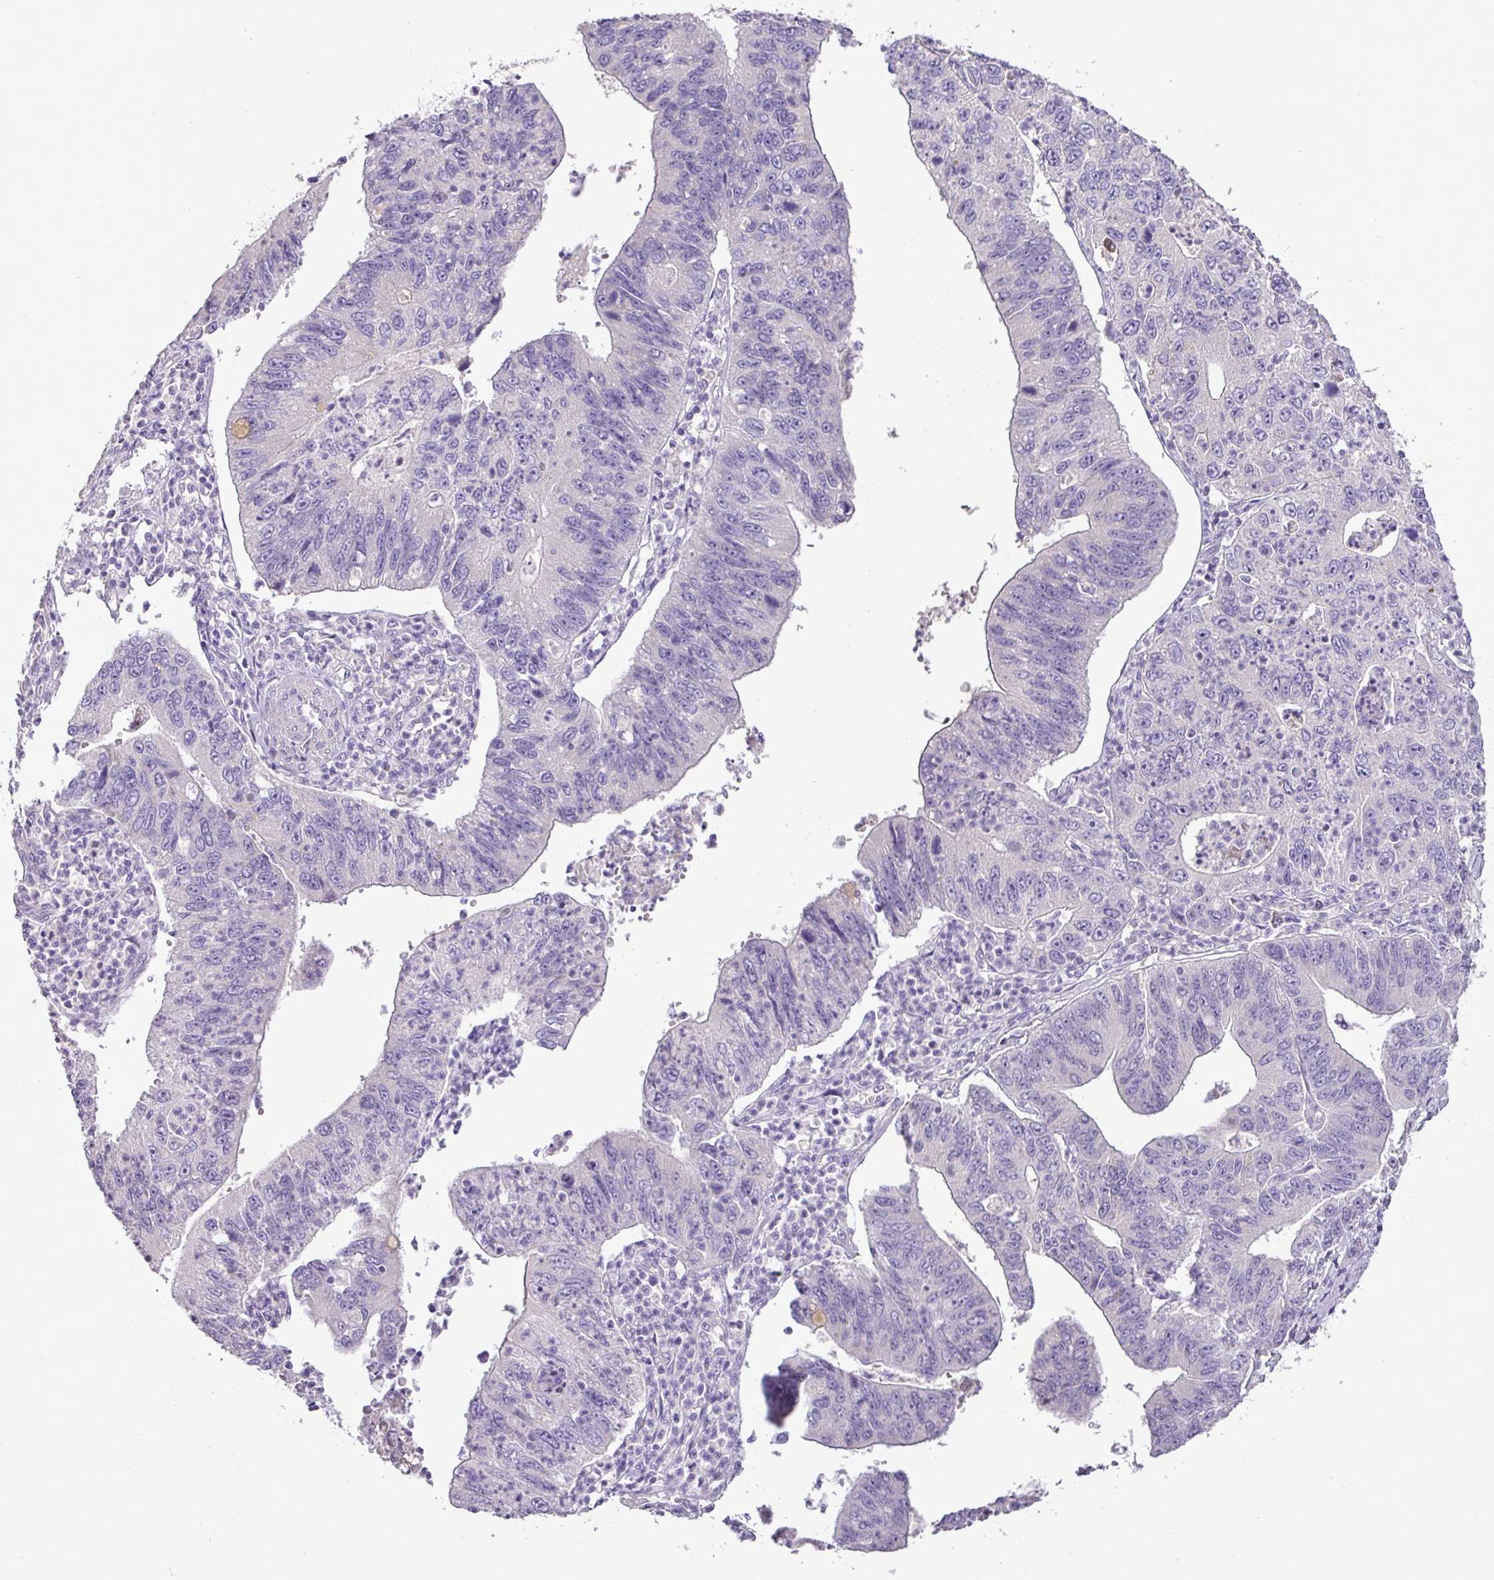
{"staining": {"intensity": "negative", "quantity": "none", "location": "none"}, "tissue": "stomach cancer", "cell_type": "Tumor cells", "image_type": "cancer", "snomed": [{"axis": "morphology", "description": "Adenocarcinoma, NOS"}, {"axis": "topography", "description": "Stomach"}], "caption": "Immunohistochemistry (IHC) of human stomach cancer displays no expression in tumor cells.", "gene": "BRINP2", "patient": {"sex": "male", "age": 59}}